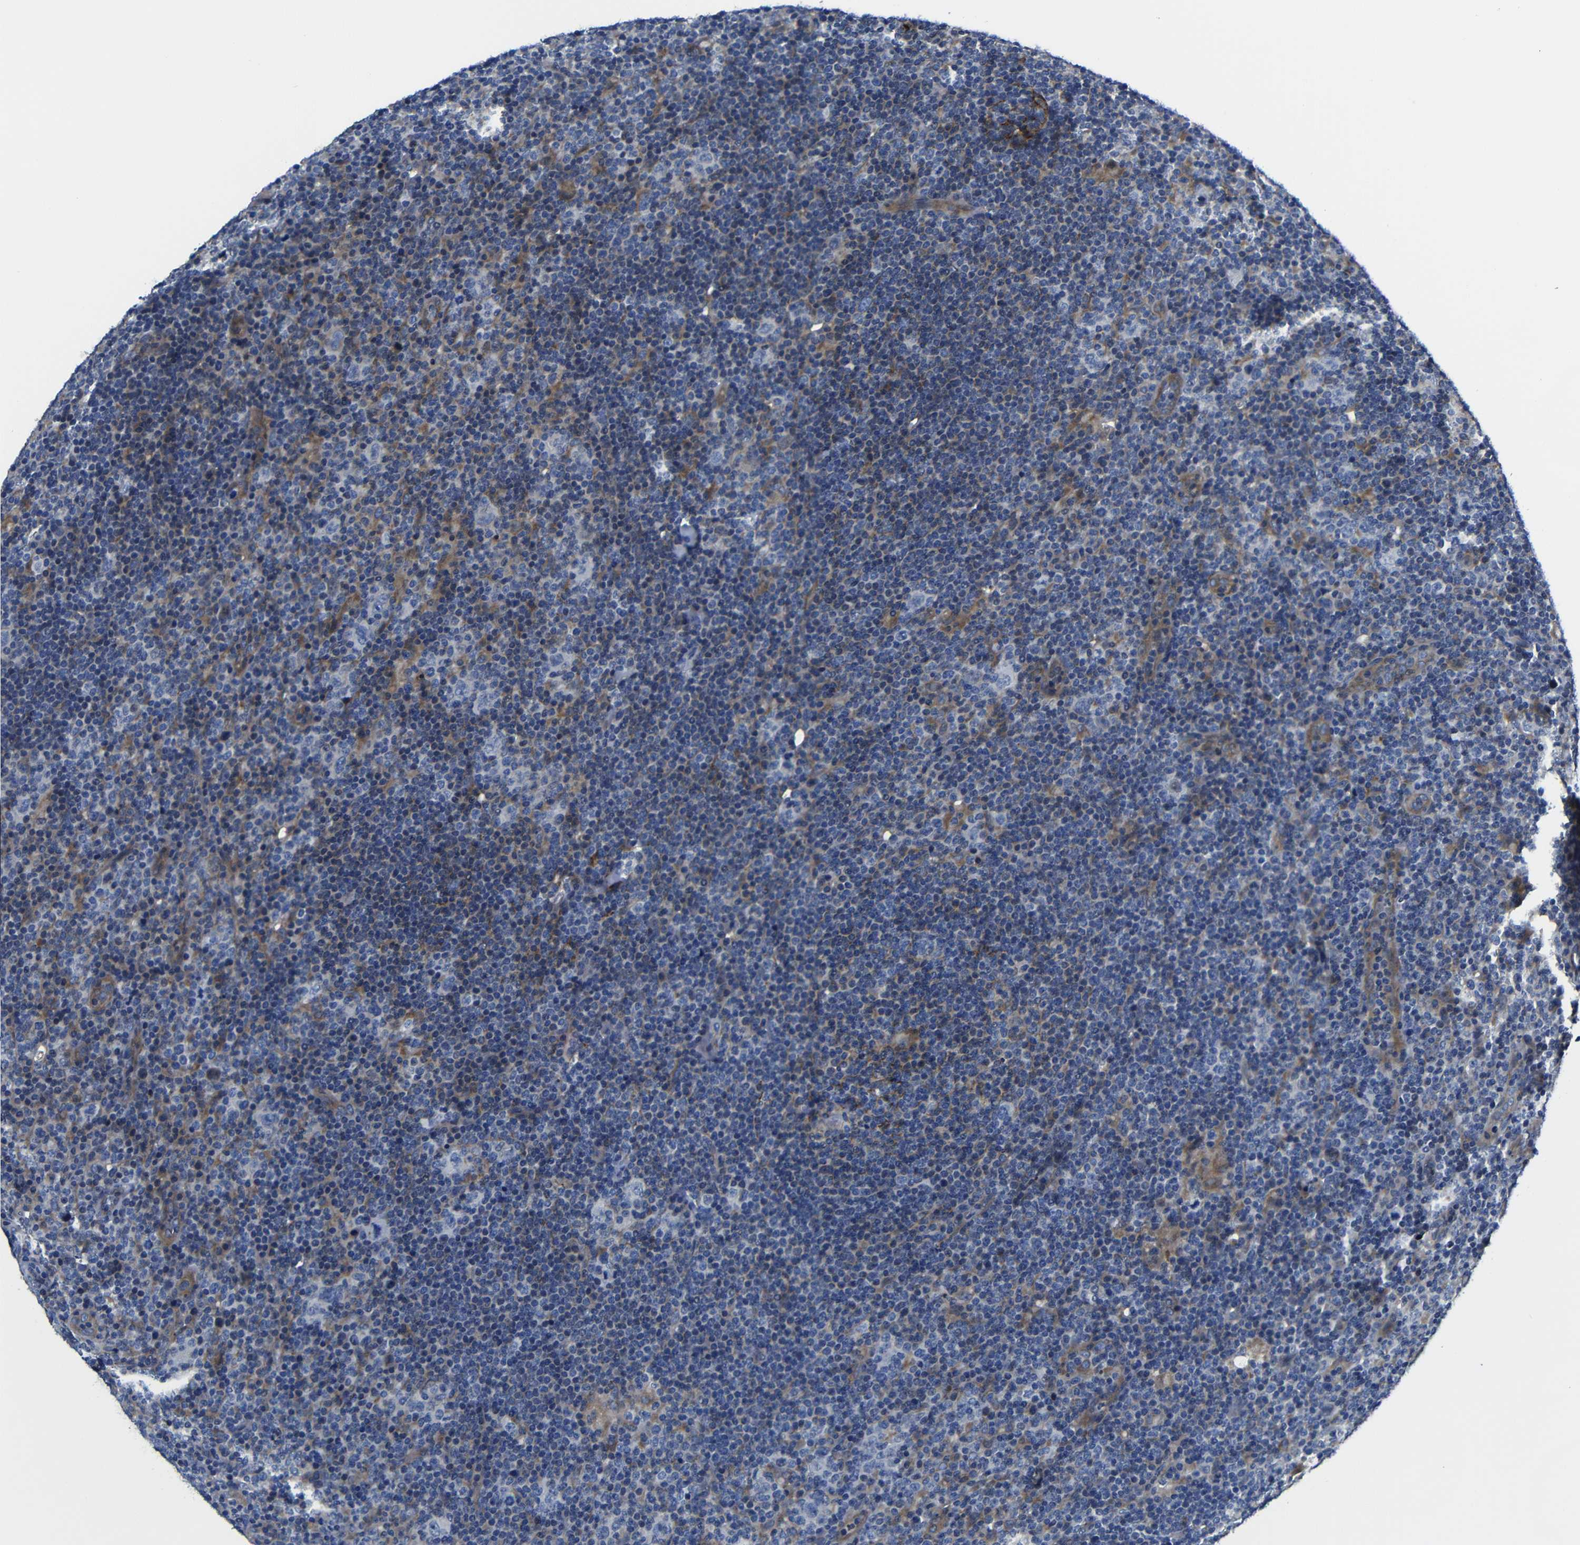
{"staining": {"intensity": "negative", "quantity": "none", "location": "none"}, "tissue": "lymphoma", "cell_type": "Tumor cells", "image_type": "cancer", "snomed": [{"axis": "morphology", "description": "Hodgkin's disease, NOS"}, {"axis": "topography", "description": "Lymph node"}], "caption": "Protein analysis of Hodgkin's disease exhibits no significant positivity in tumor cells. The staining is performed using DAB (3,3'-diaminobenzidine) brown chromogen with nuclei counter-stained in using hematoxylin.", "gene": "AFDN", "patient": {"sex": "female", "age": 57}}